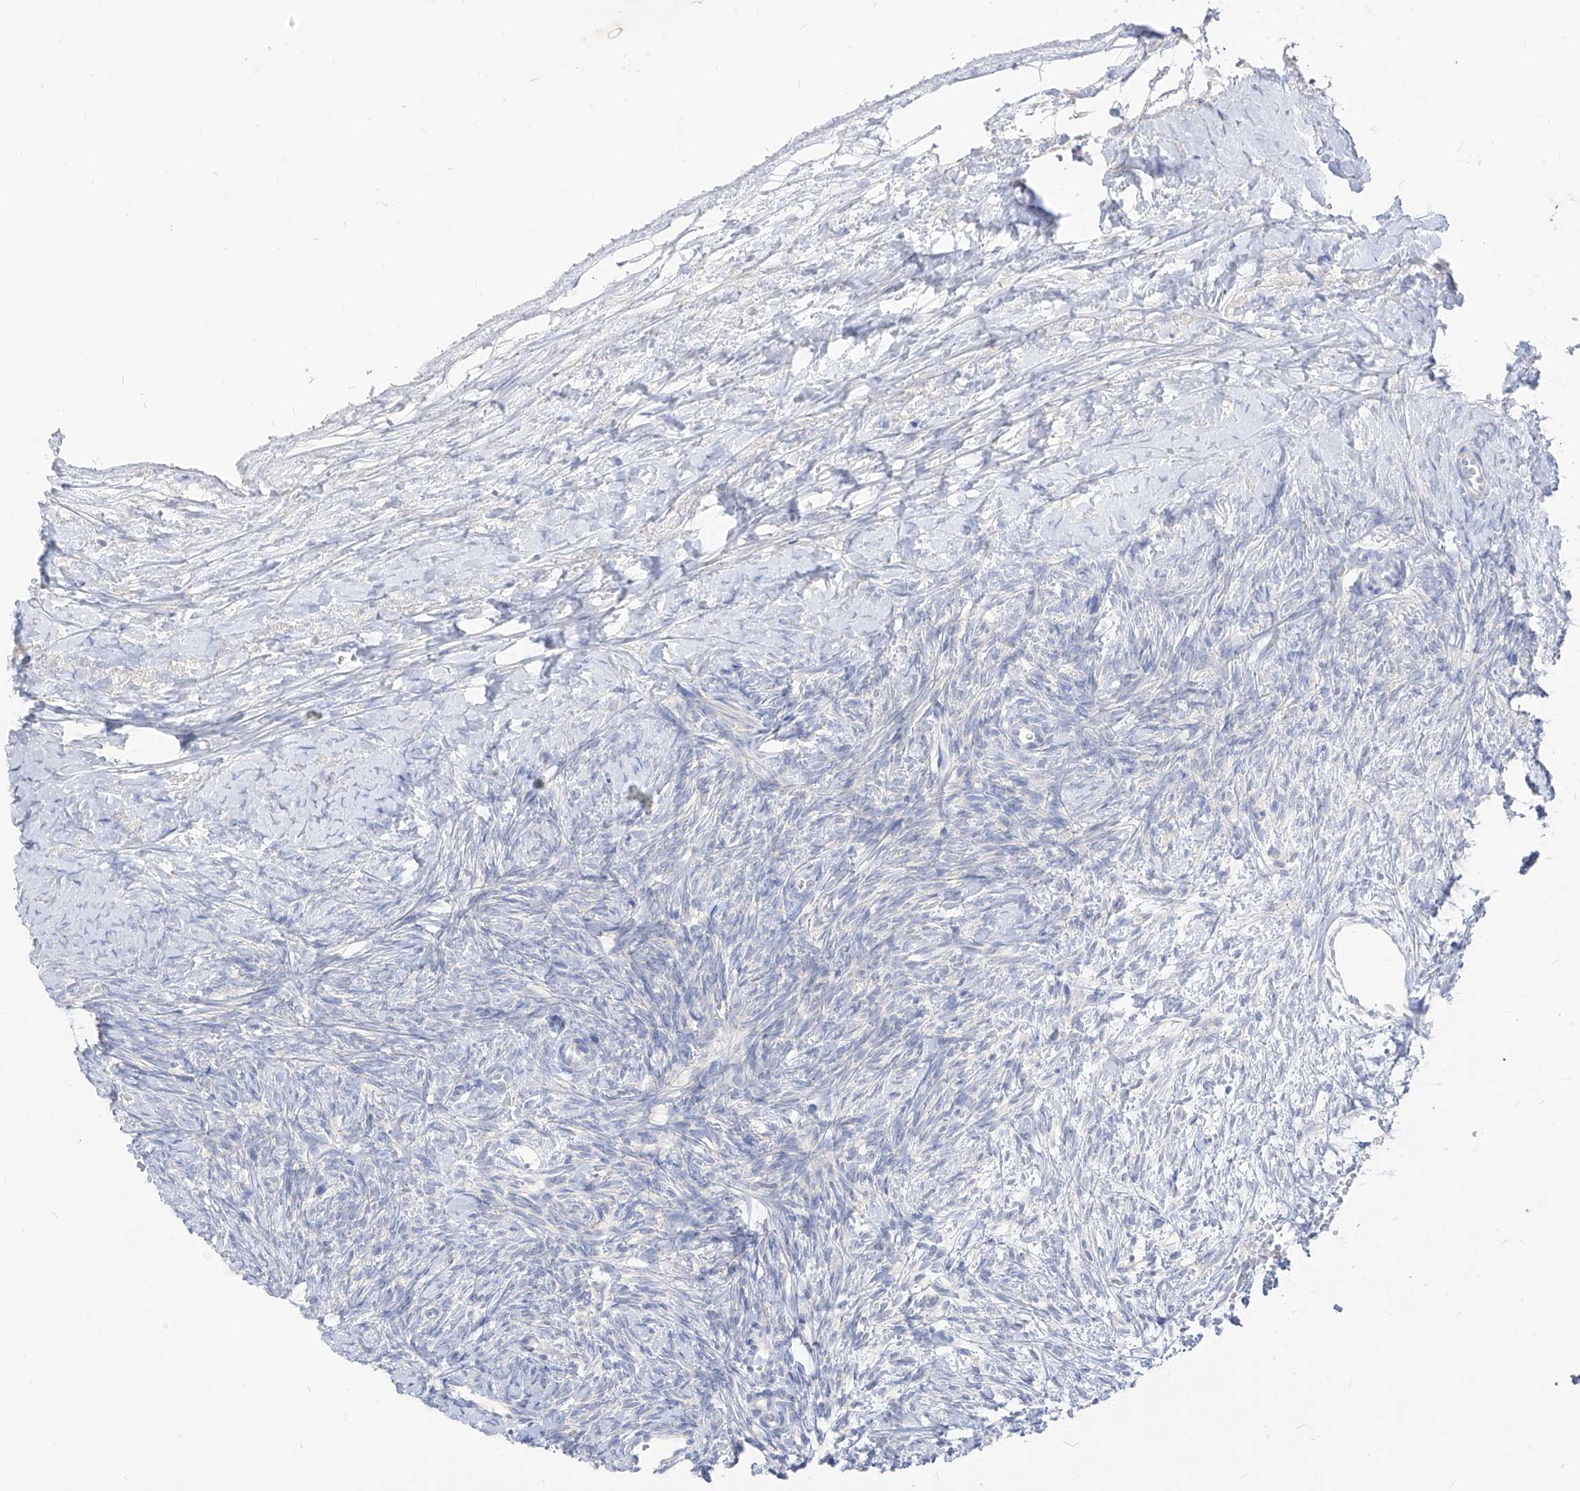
{"staining": {"intensity": "negative", "quantity": "none", "location": "none"}, "tissue": "ovary", "cell_type": "Ovarian stroma cells", "image_type": "normal", "snomed": [{"axis": "morphology", "description": "Normal tissue, NOS"}, {"axis": "morphology", "description": "Developmental malformation"}, {"axis": "topography", "description": "Ovary"}], "caption": "Normal ovary was stained to show a protein in brown. There is no significant staining in ovarian stroma cells. Nuclei are stained in blue.", "gene": "ARHGEF40", "patient": {"sex": "female", "age": 39}}